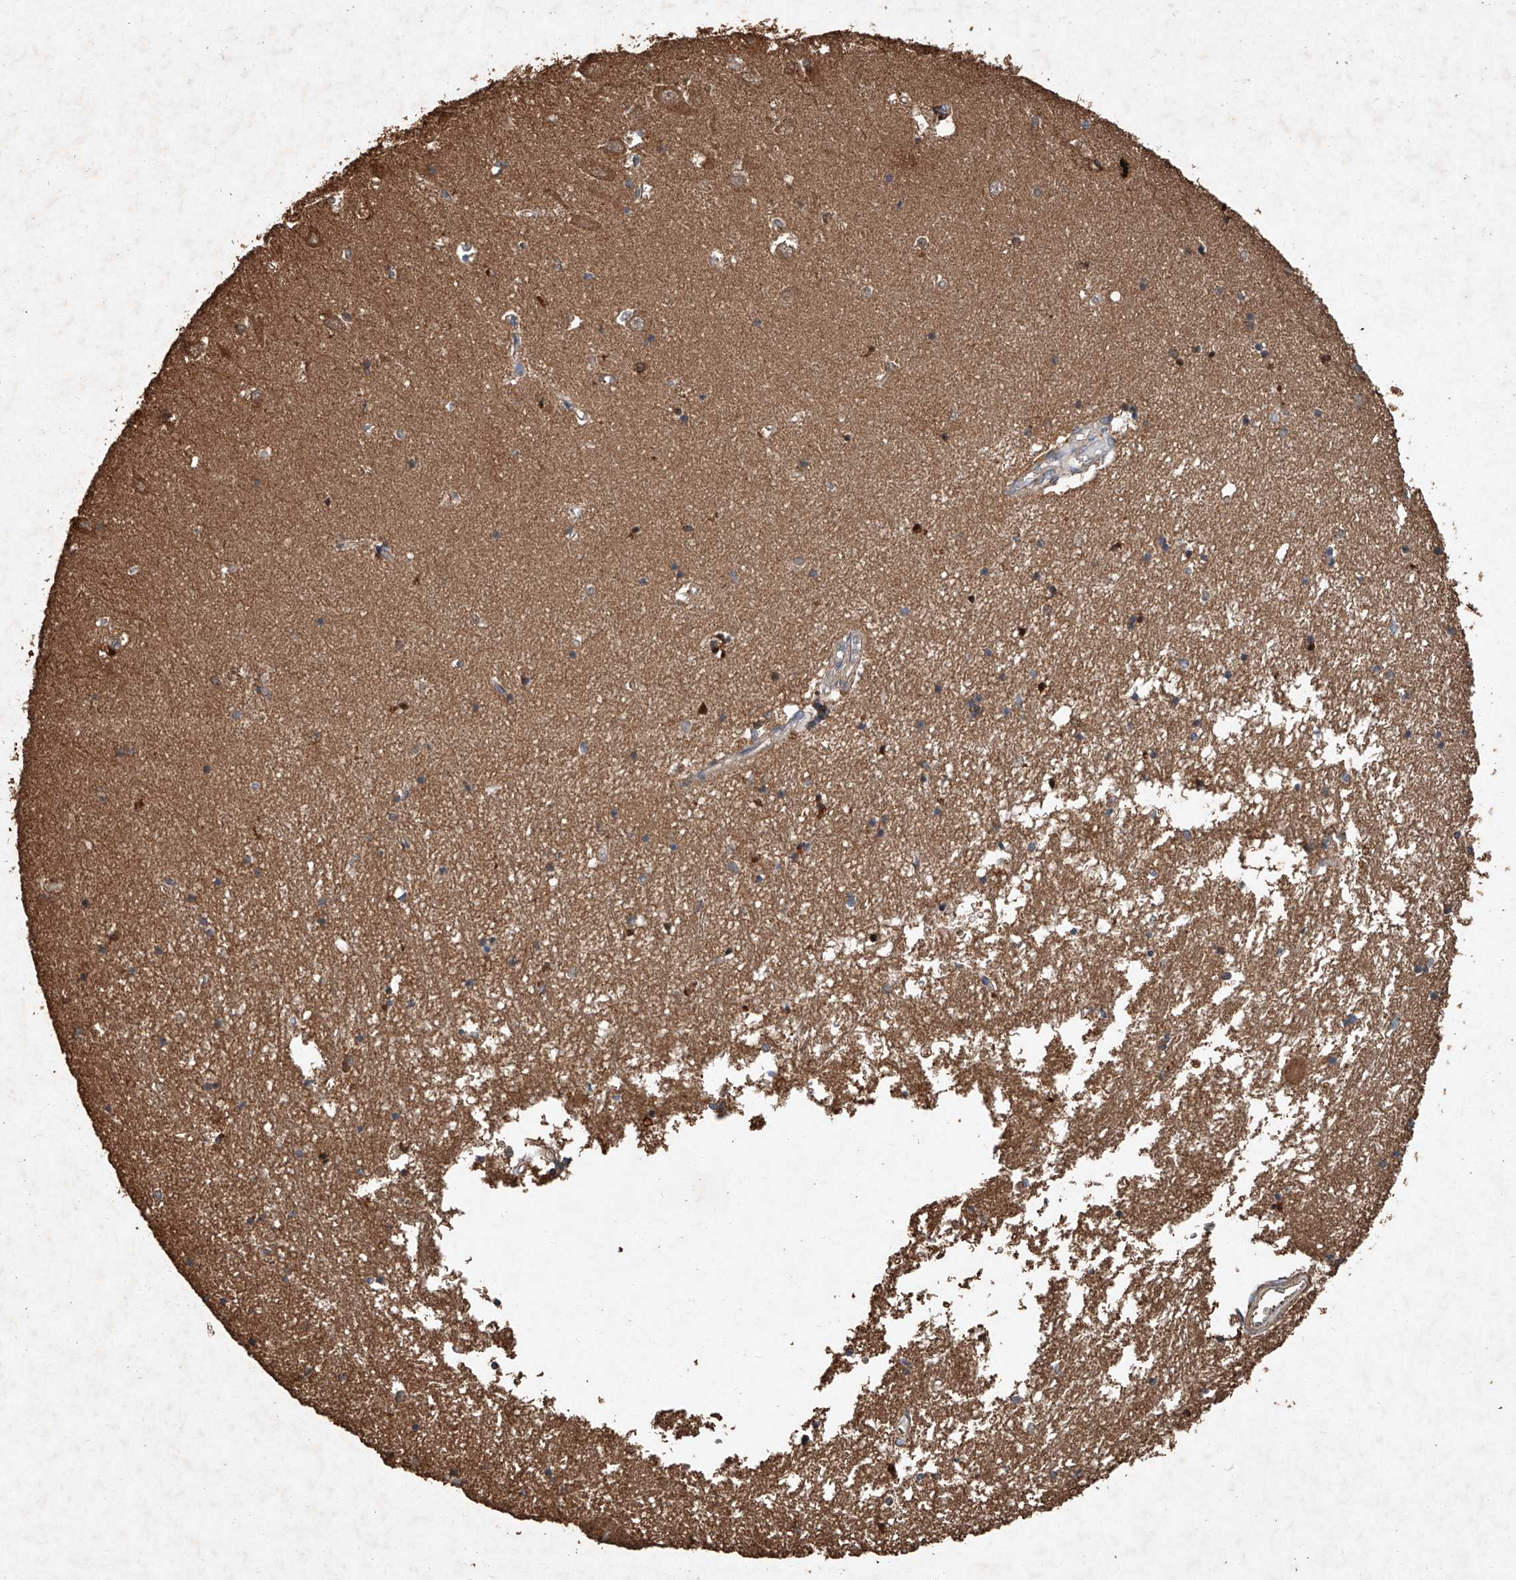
{"staining": {"intensity": "weak", "quantity": "25%-75%", "location": "cytoplasmic/membranous"}, "tissue": "hippocampus", "cell_type": "Glial cells", "image_type": "normal", "snomed": [{"axis": "morphology", "description": "Normal tissue, NOS"}, {"axis": "topography", "description": "Hippocampus"}], "caption": "Immunohistochemistry (IHC) (DAB (3,3'-diaminobenzidine)) staining of normal hippocampus demonstrates weak cytoplasmic/membranous protein positivity in approximately 25%-75% of glial cells.", "gene": "STK3", "patient": {"sex": "male", "age": 70}}